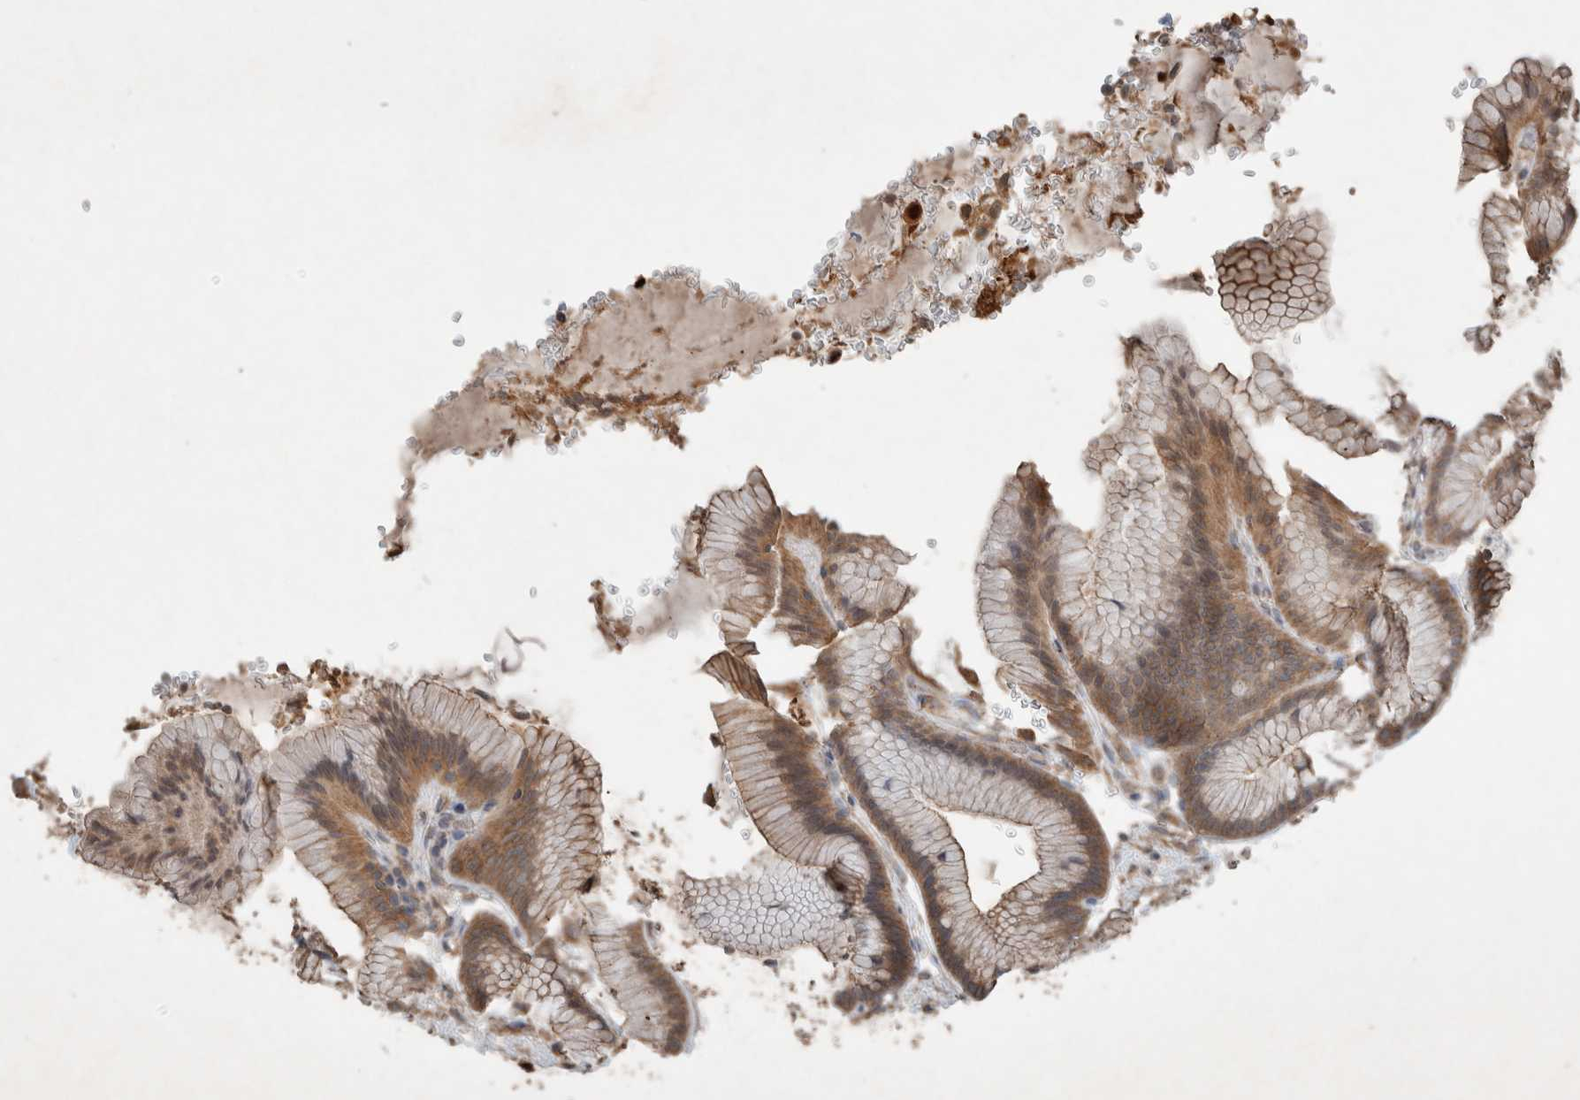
{"staining": {"intensity": "strong", "quantity": ">75%", "location": "cytoplasmic/membranous"}, "tissue": "stomach", "cell_type": "Glandular cells", "image_type": "normal", "snomed": [{"axis": "morphology", "description": "Normal tissue, NOS"}, {"axis": "topography", "description": "Stomach"}], "caption": "Strong cytoplasmic/membranous protein positivity is present in about >75% of glandular cells in stomach. The protein of interest is shown in brown color, while the nuclei are stained blue.", "gene": "KLK14", "patient": {"sex": "male", "age": 42}}